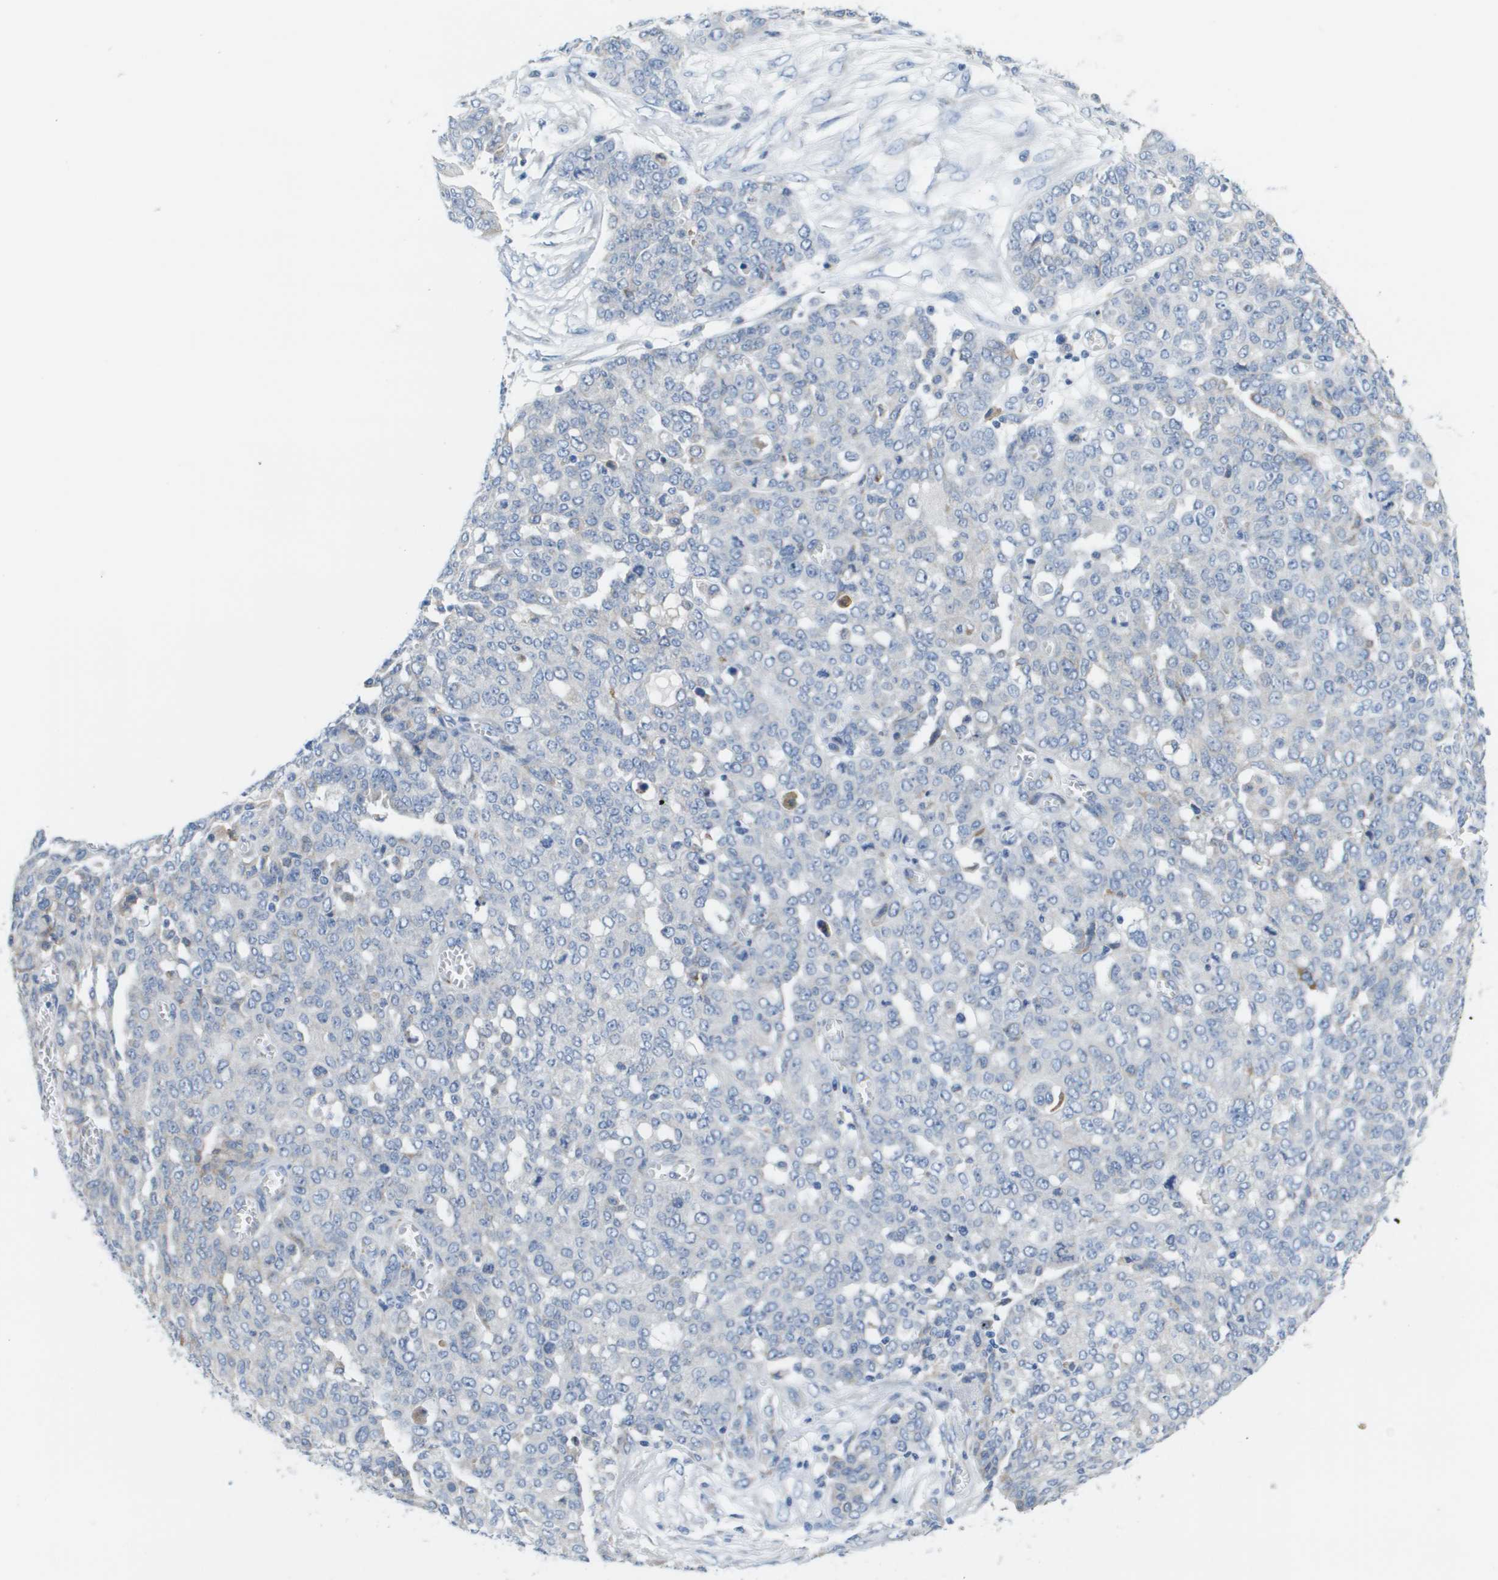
{"staining": {"intensity": "negative", "quantity": "none", "location": "none"}, "tissue": "ovarian cancer", "cell_type": "Tumor cells", "image_type": "cancer", "snomed": [{"axis": "morphology", "description": "Cystadenocarcinoma, serous, NOS"}, {"axis": "topography", "description": "Soft tissue"}, {"axis": "topography", "description": "Ovary"}], "caption": "Tumor cells are negative for protein expression in human ovarian cancer (serous cystadenocarcinoma).", "gene": "CD3G", "patient": {"sex": "female", "age": 57}}